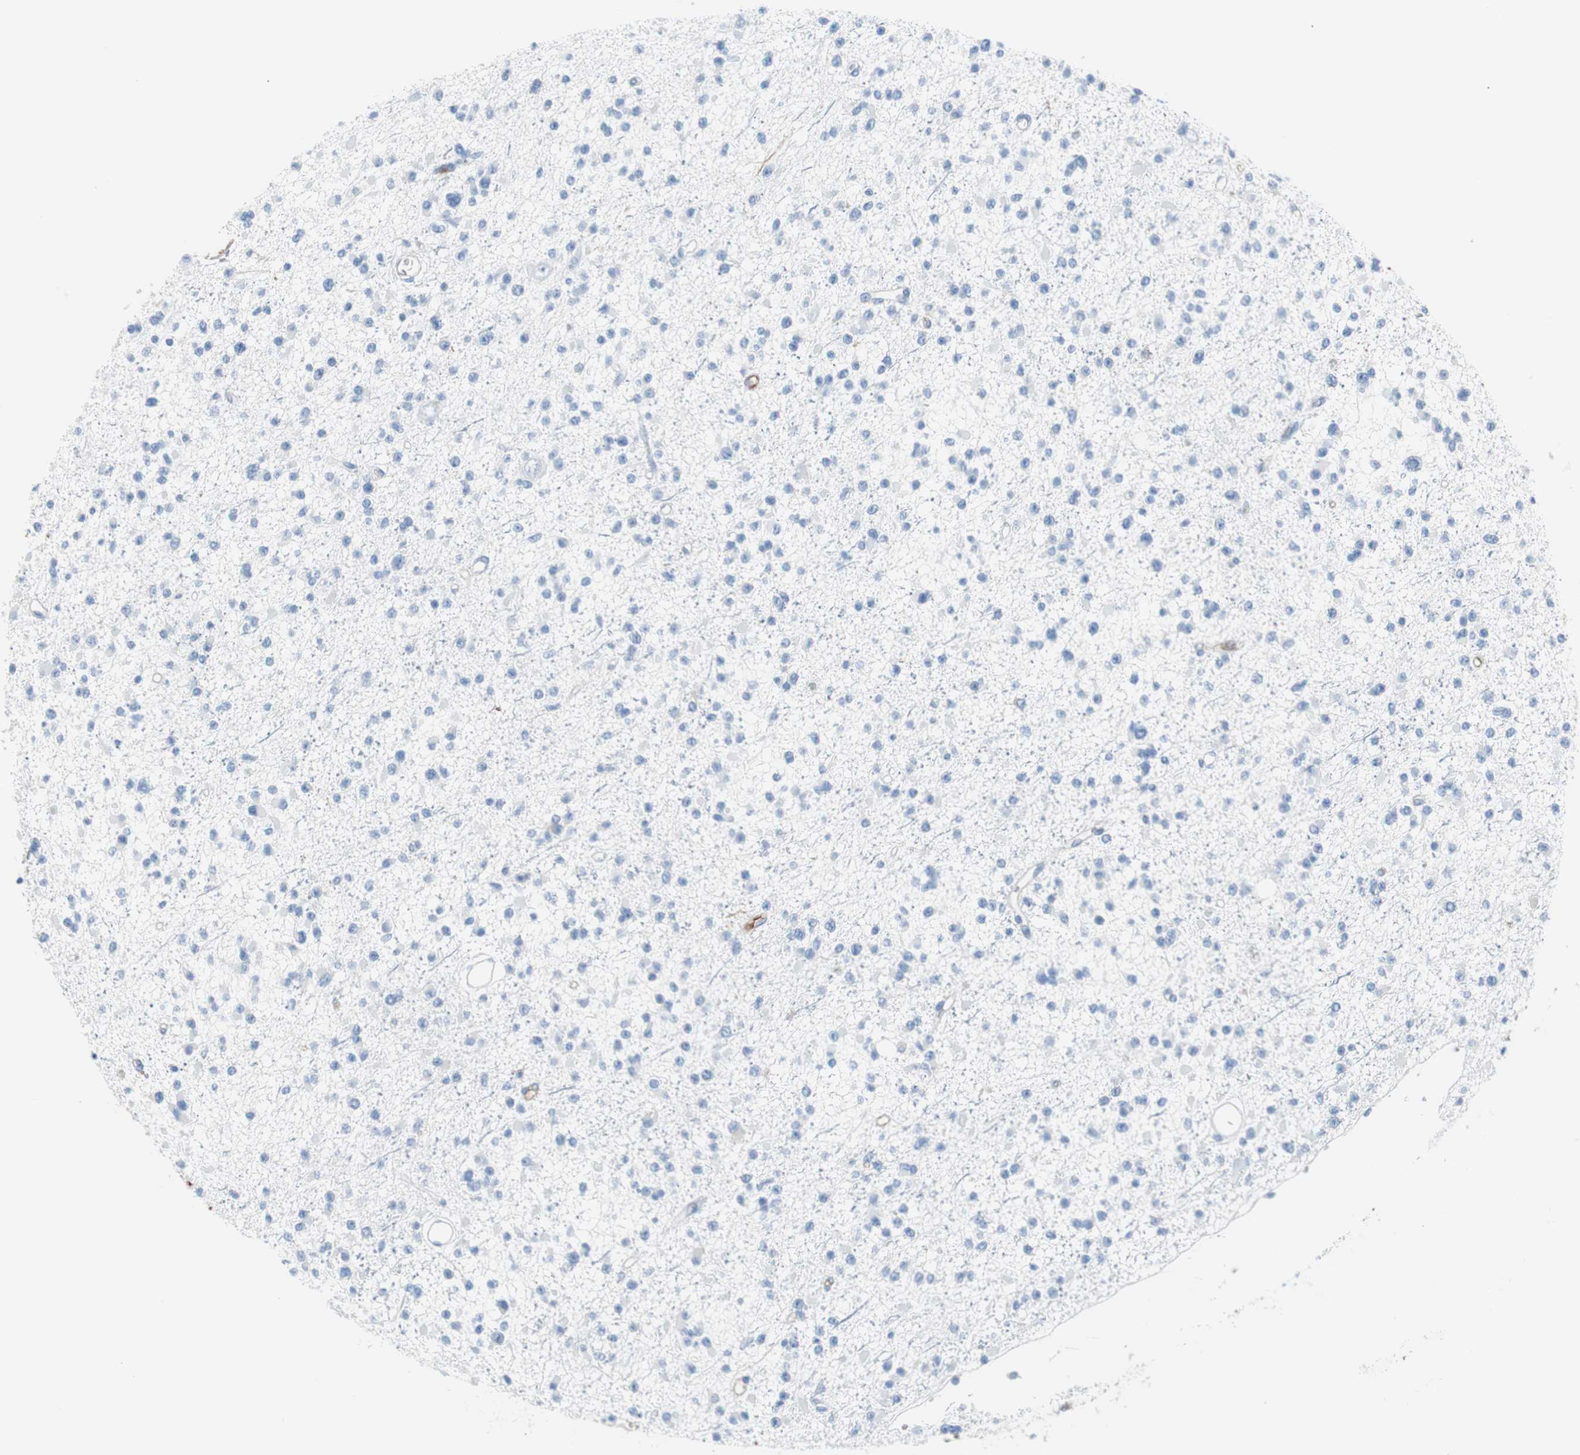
{"staining": {"intensity": "negative", "quantity": "none", "location": "none"}, "tissue": "glioma", "cell_type": "Tumor cells", "image_type": "cancer", "snomed": [{"axis": "morphology", "description": "Glioma, malignant, Low grade"}, {"axis": "topography", "description": "Brain"}], "caption": "This image is of glioma stained with IHC to label a protein in brown with the nuclei are counter-stained blue. There is no expression in tumor cells.", "gene": "APCS", "patient": {"sex": "female", "age": 22}}